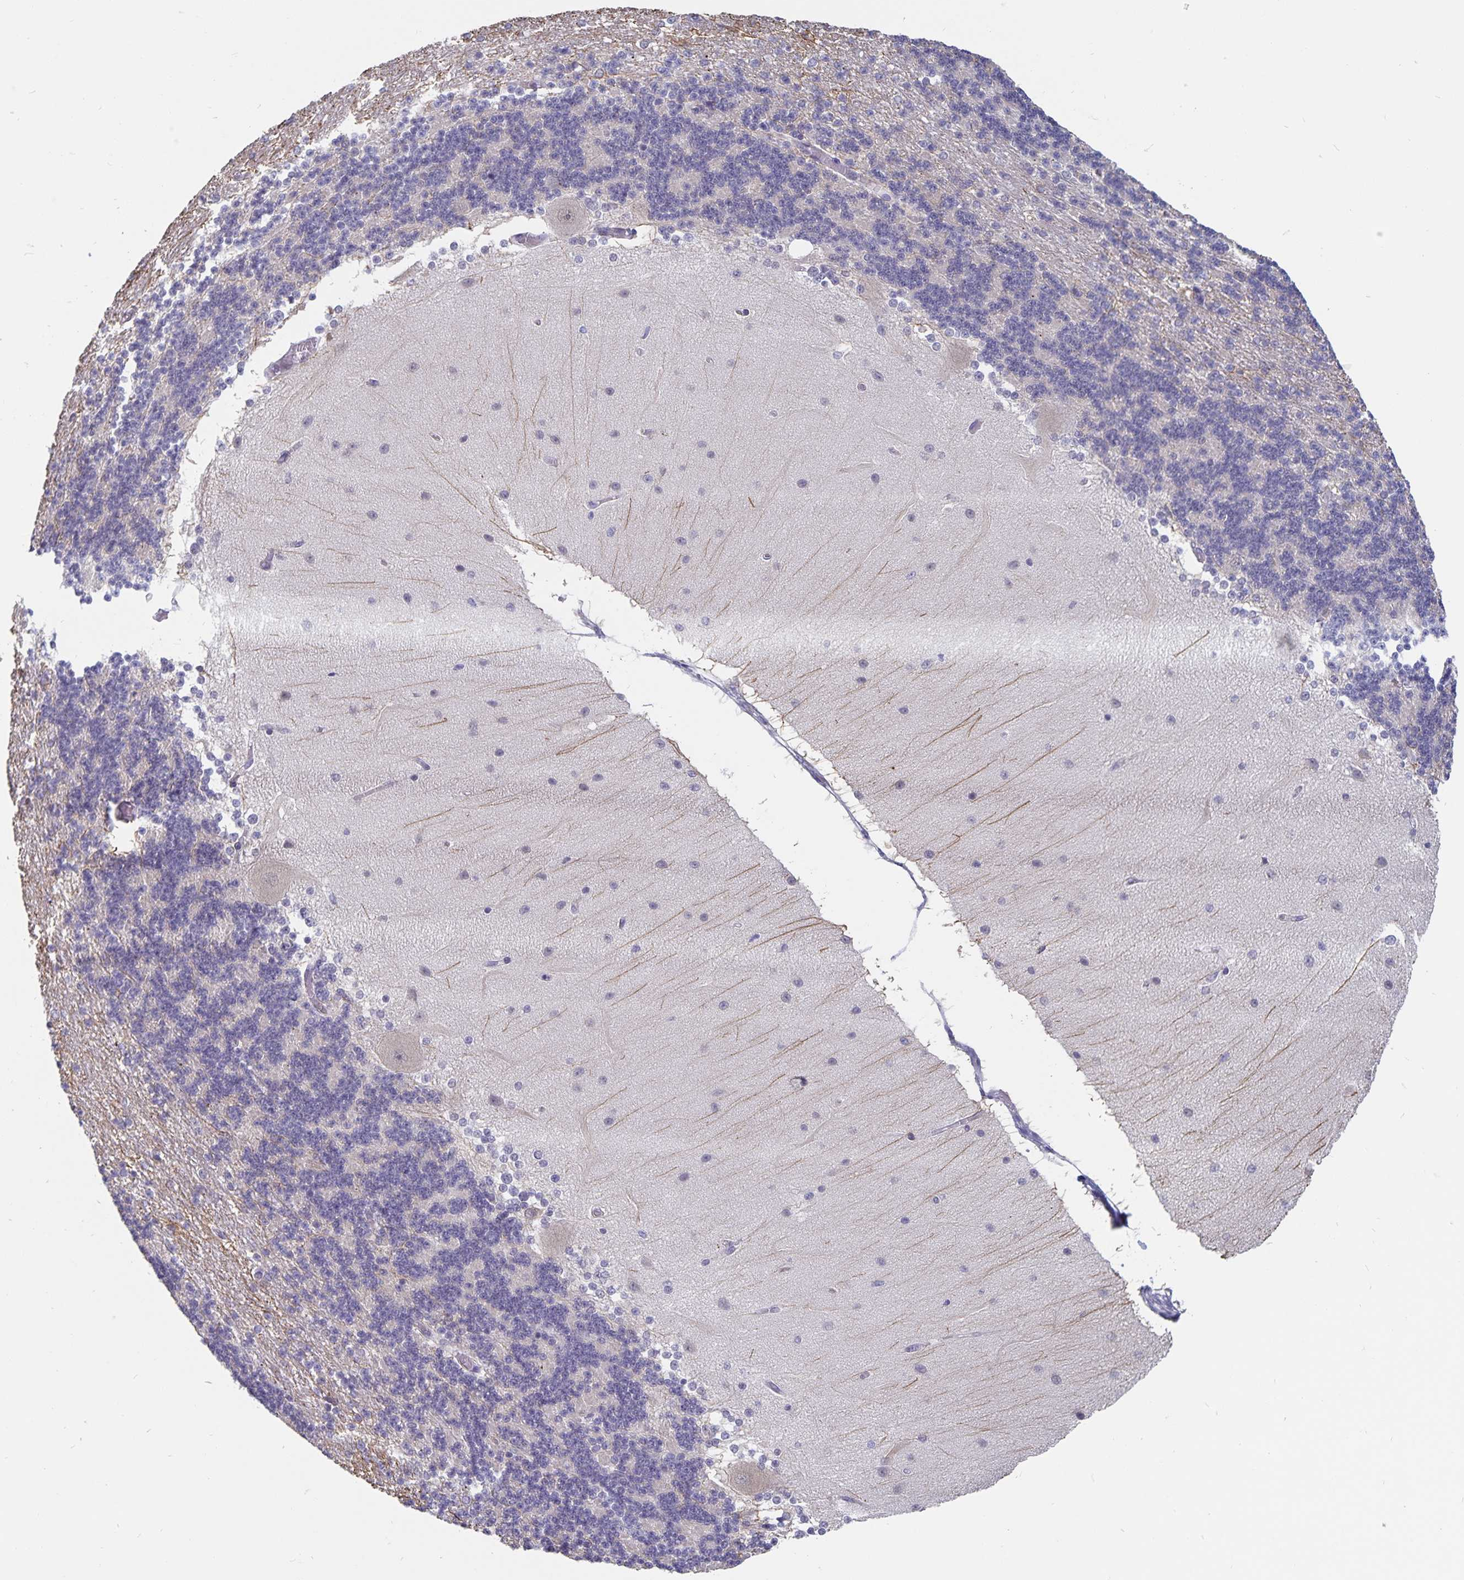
{"staining": {"intensity": "negative", "quantity": "none", "location": "none"}, "tissue": "cerebellum", "cell_type": "Cells in granular layer", "image_type": "normal", "snomed": [{"axis": "morphology", "description": "Normal tissue, NOS"}, {"axis": "topography", "description": "Cerebellum"}], "caption": "Human cerebellum stained for a protein using IHC displays no expression in cells in granular layer.", "gene": "BAG6", "patient": {"sex": "female", "age": 54}}